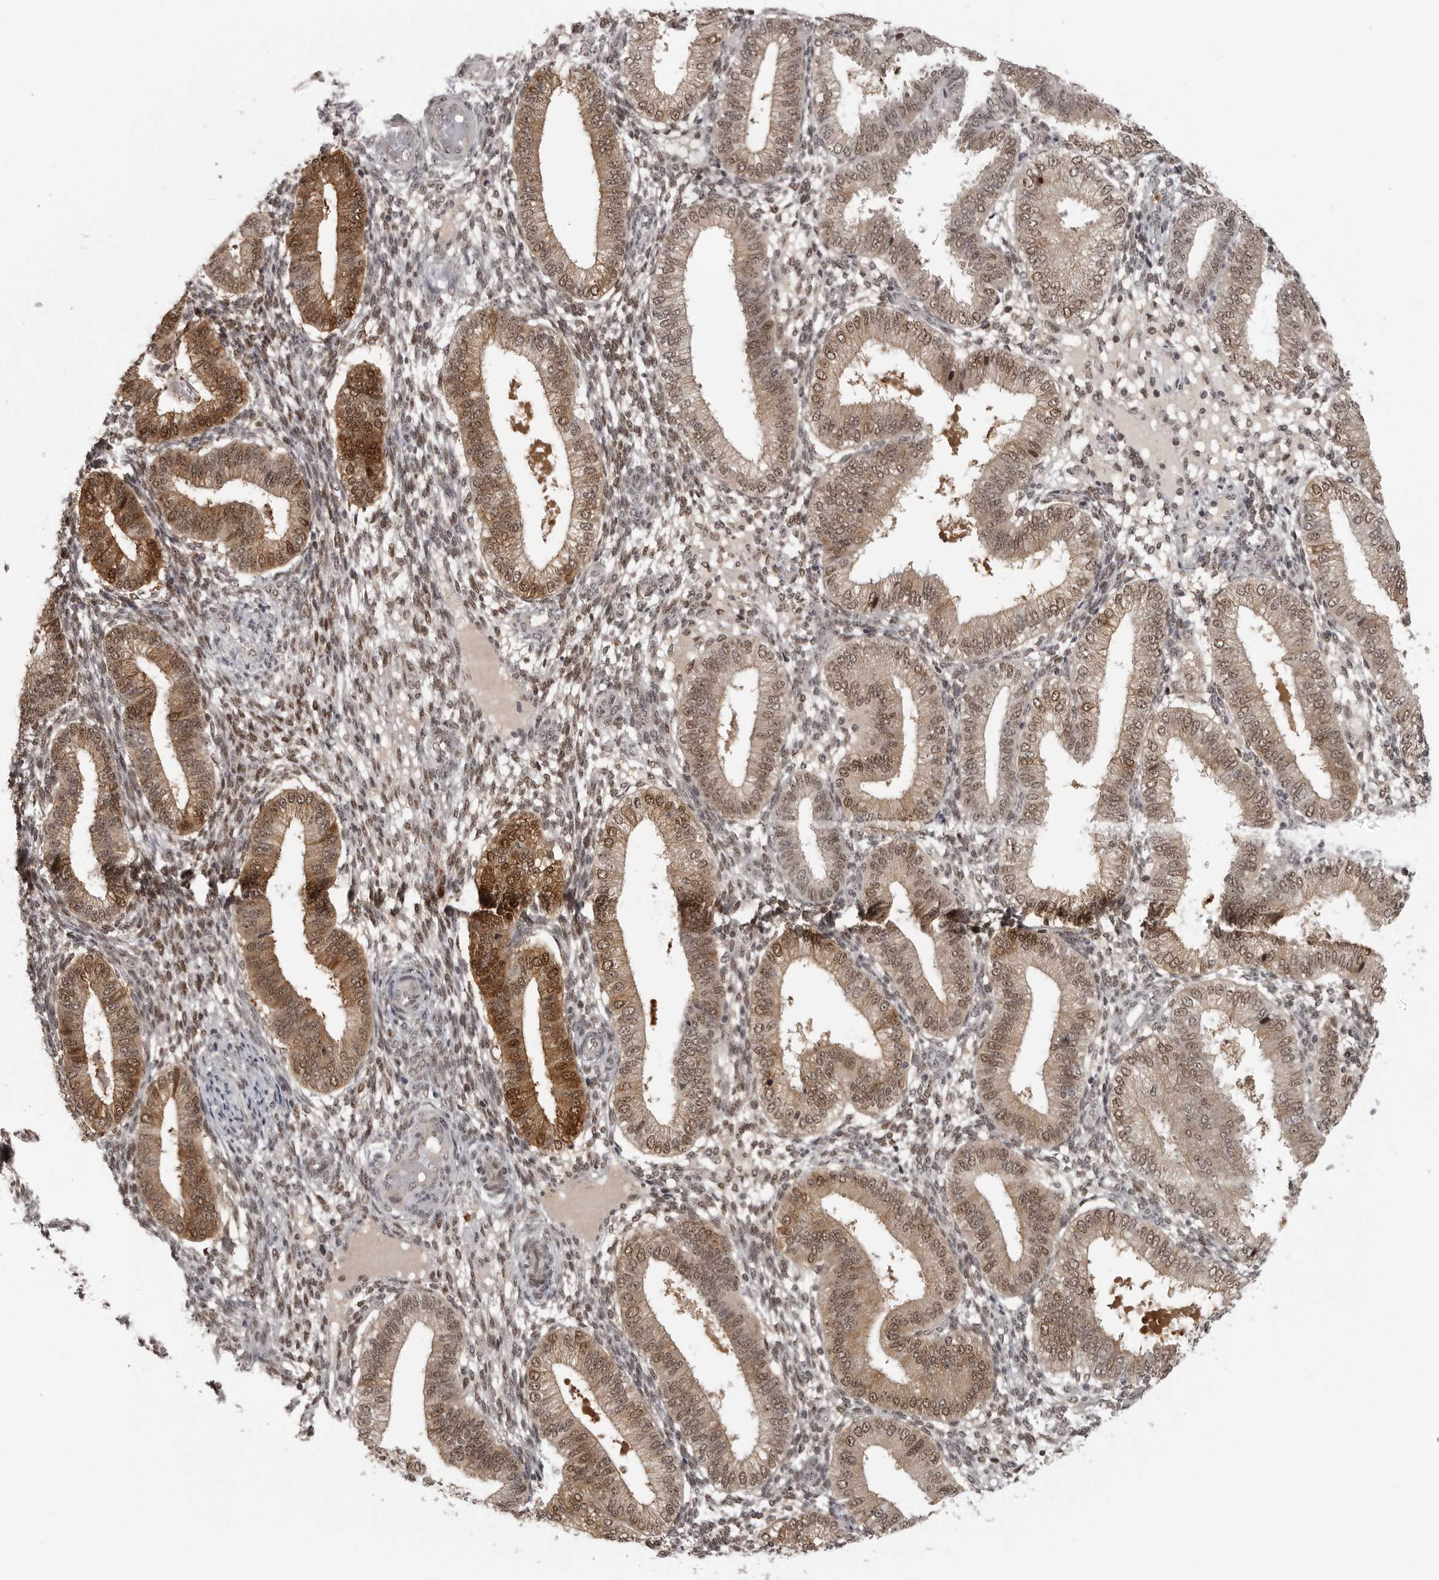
{"staining": {"intensity": "moderate", "quantity": ">75%", "location": "nuclear"}, "tissue": "endometrium", "cell_type": "Cells in endometrial stroma", "image_type": "normal", "snomed": [{"axis": "morphology", "description": "Normal tissue, NOS"}, {"axis": "topography", "description": "Endometrium"}], "caption": "Protein staining exhibits moderate nuclear staining in about >75% of cells in endometrial stroma in benign endometrium.", "gene": "PEG3", "patient": {"sex": "female", "age": 39}}